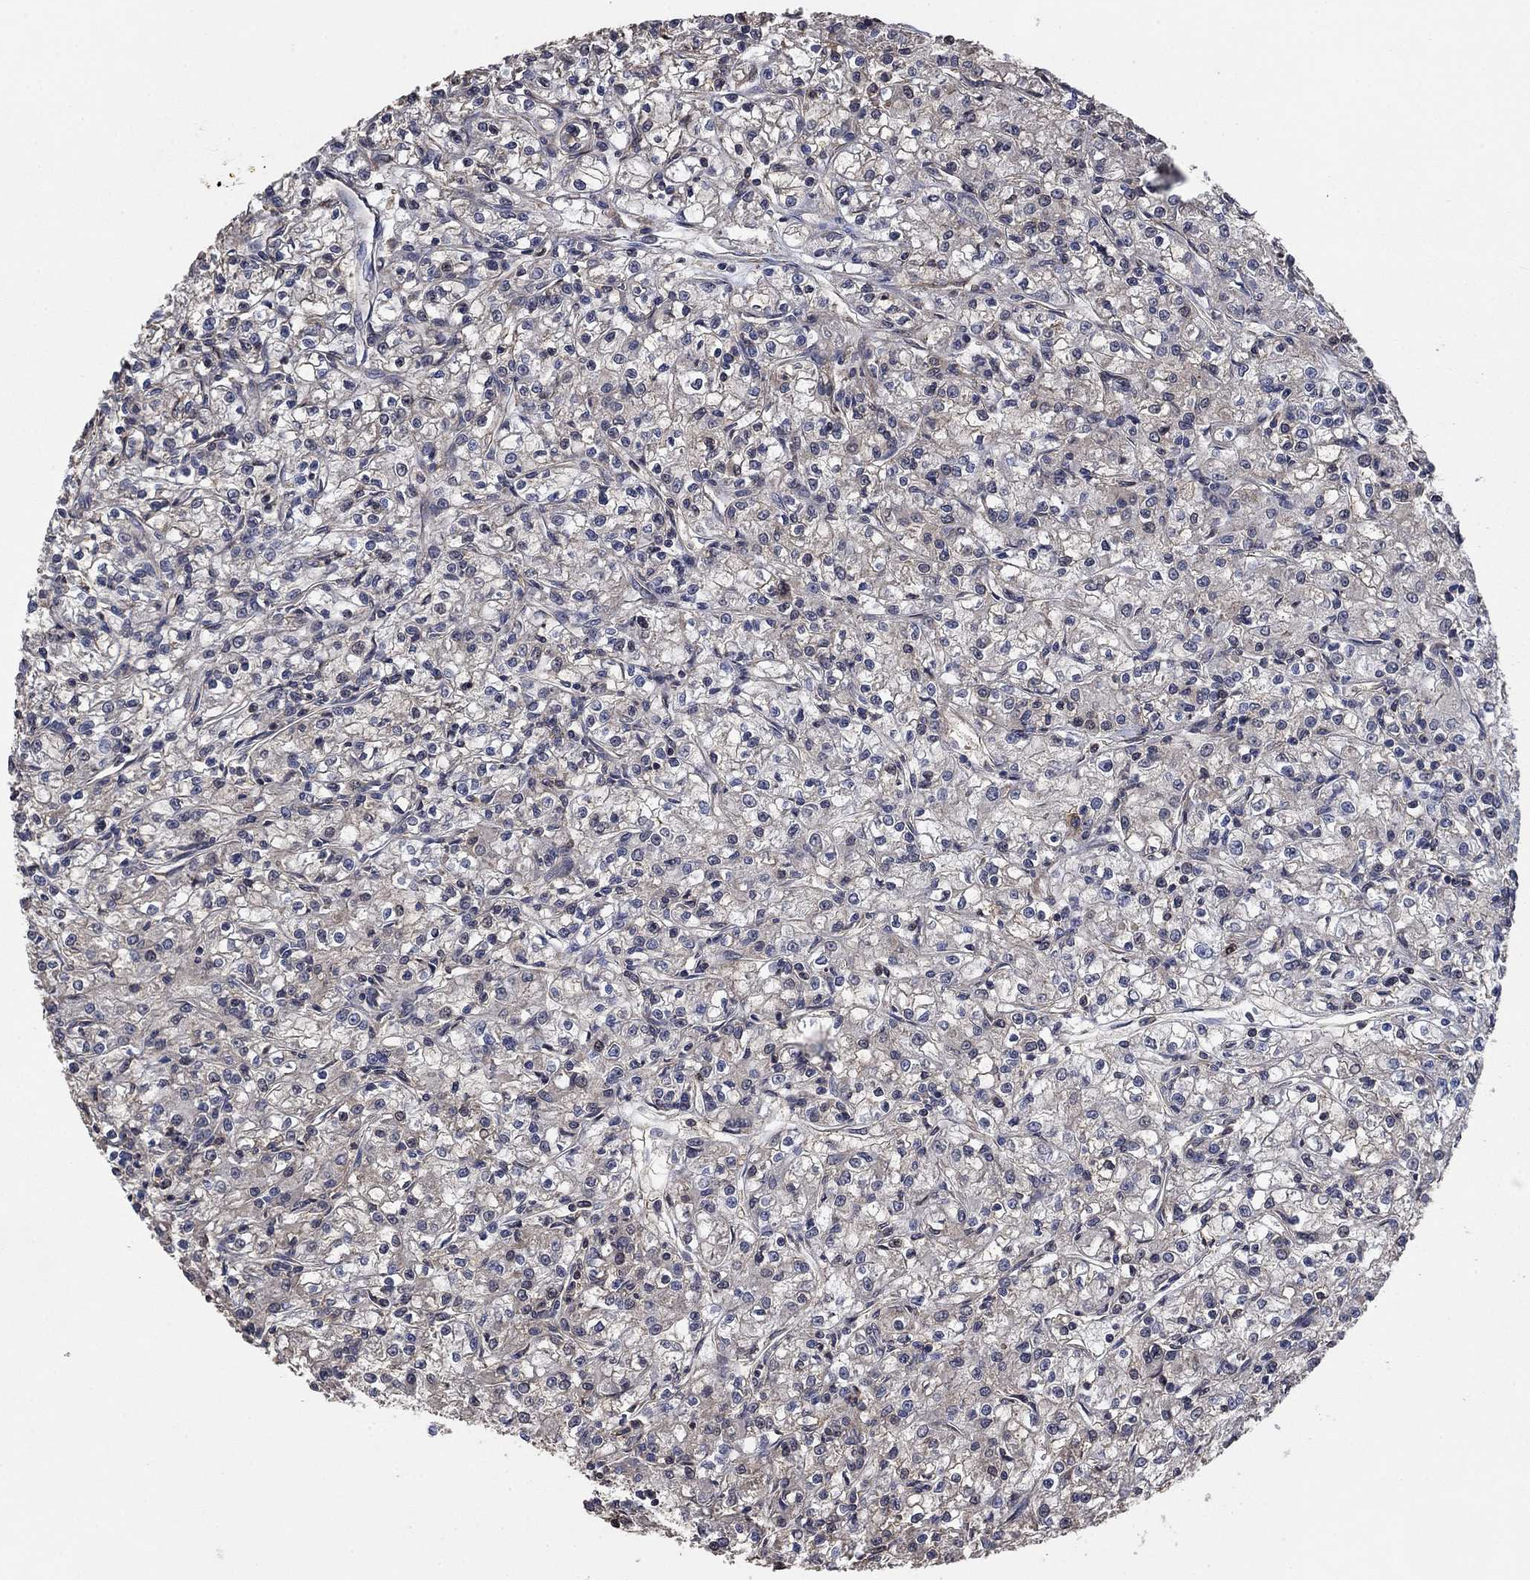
{"staining": {"intensity": "negative", "quantity": "none", "location": "none"}, "tissue": "renal cancer", "cell_type": "Tumor cells", "image_type": "cancer", "snomed": [{"axis": "morphology", "description": "Adenocarcinoma, NOS"}, {"axis": "topography", "description": "Kidney"}], "caption": "Renal adenocarcinoma was stained to show a protein in brown. There is no significant positivity in tumor cells.", "gene": "PDE3A", "patient": {"sex": "female", "age": 59}}